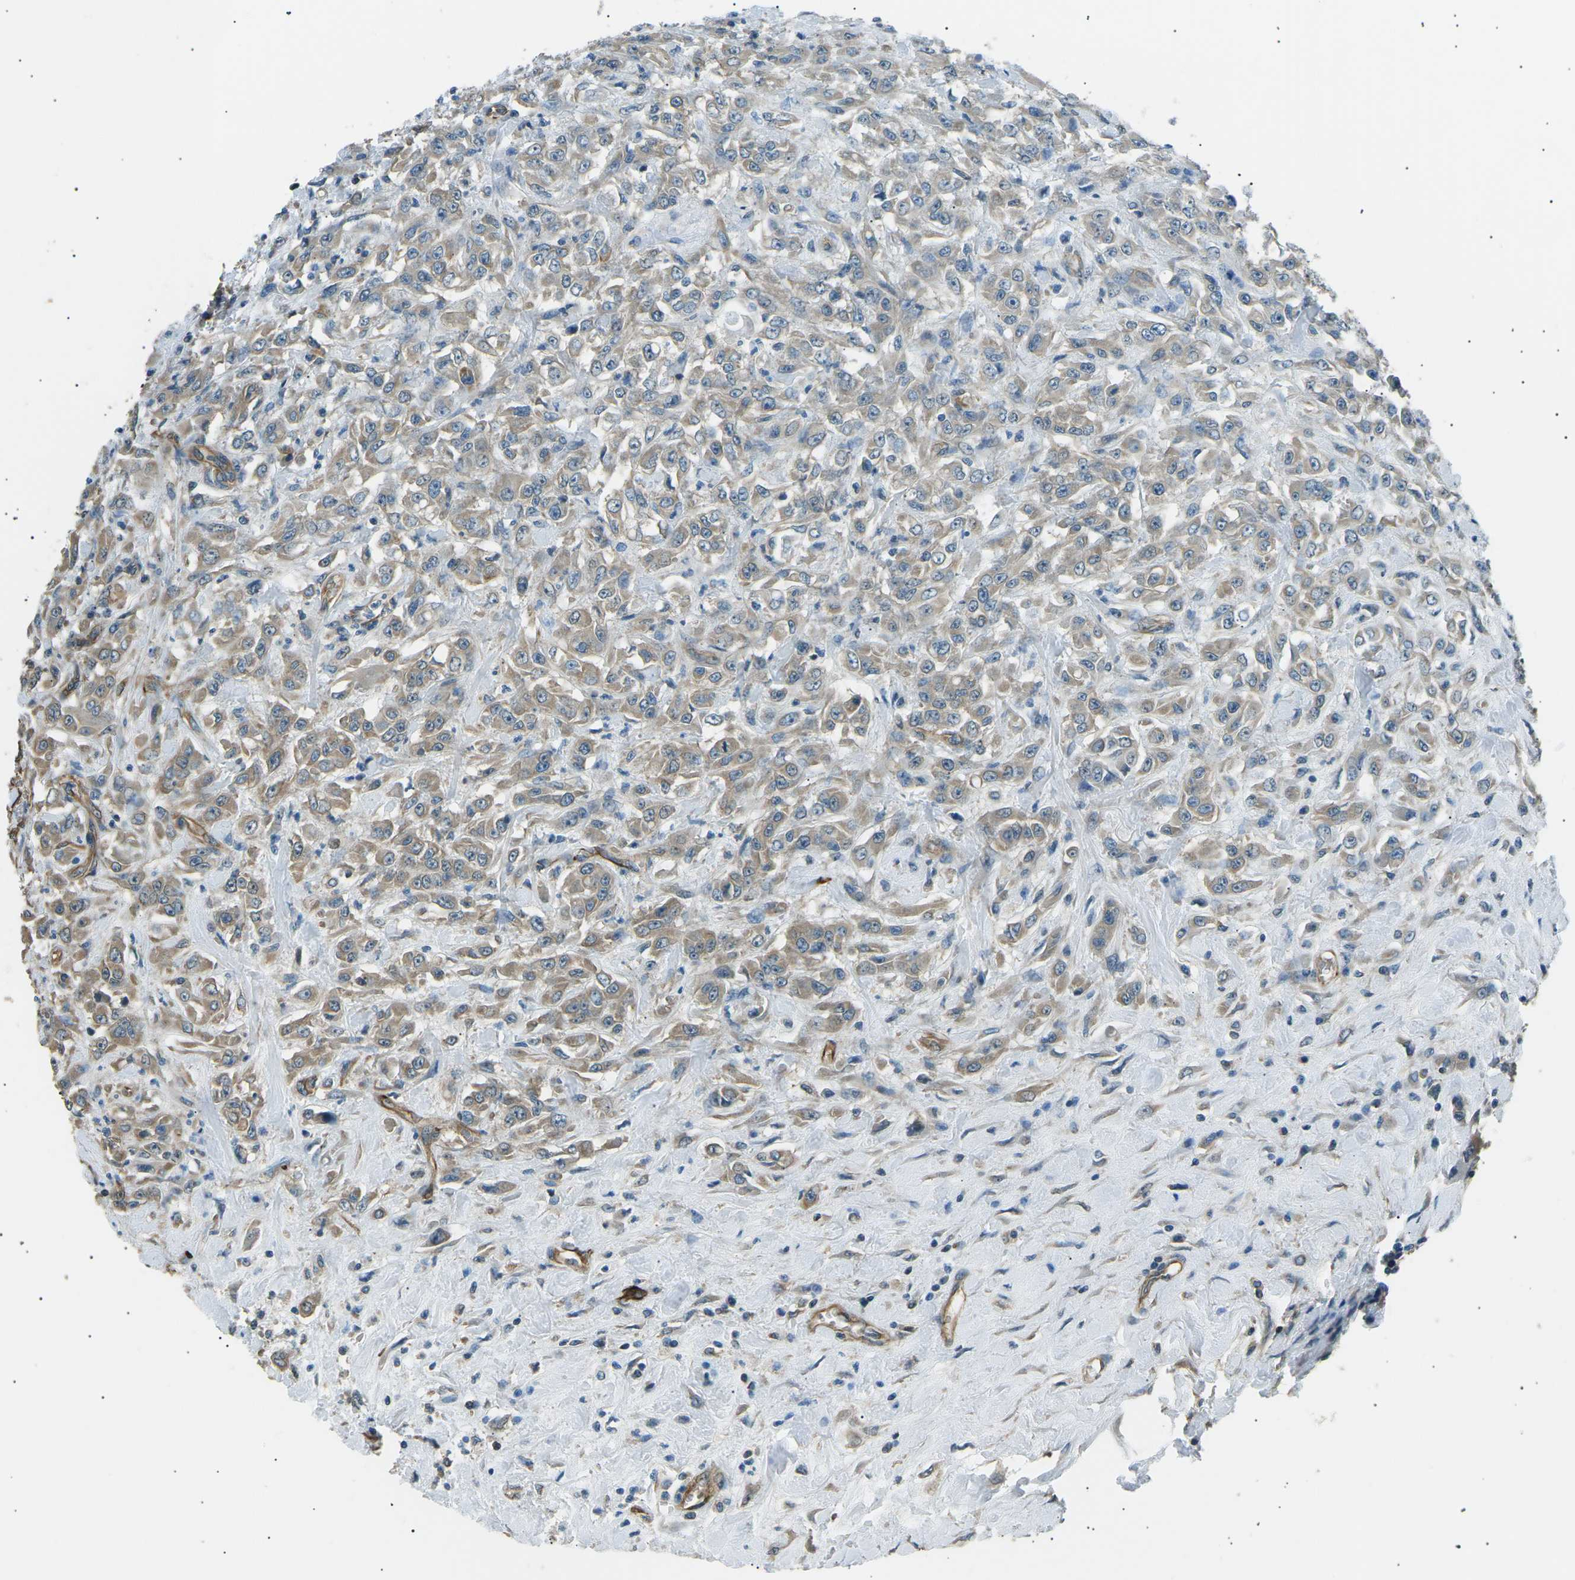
{"staining": {"intensity": "moderate", "quantity": ">75%", "location": "cytoplasmic/membranous"}, "tissue": "urothelial cancer", "cell_type": "Tumor cells", "image_type": "cancer", "snomed": [{"axis": "morphology", "description": "Urothelial carcinoma, High grade"}, {"axis": "topography", "description": "Urinary bladder"}], "caption": "Immunohistochemistry (IHC) staining of high-grade urothelial carcinoma, which demonstrates medium levels of moderate cytoplasmic/membranous positivity in about >75% of tumor cells indicating moderate cytoplasmic/membranous protein positivity. The staining was performed using DAB (brown) for protein detection and nuclei were counterstained in hematoxylin (blue).", "gene": "SLK", "patient": {"sex": "male", "age": 46}}